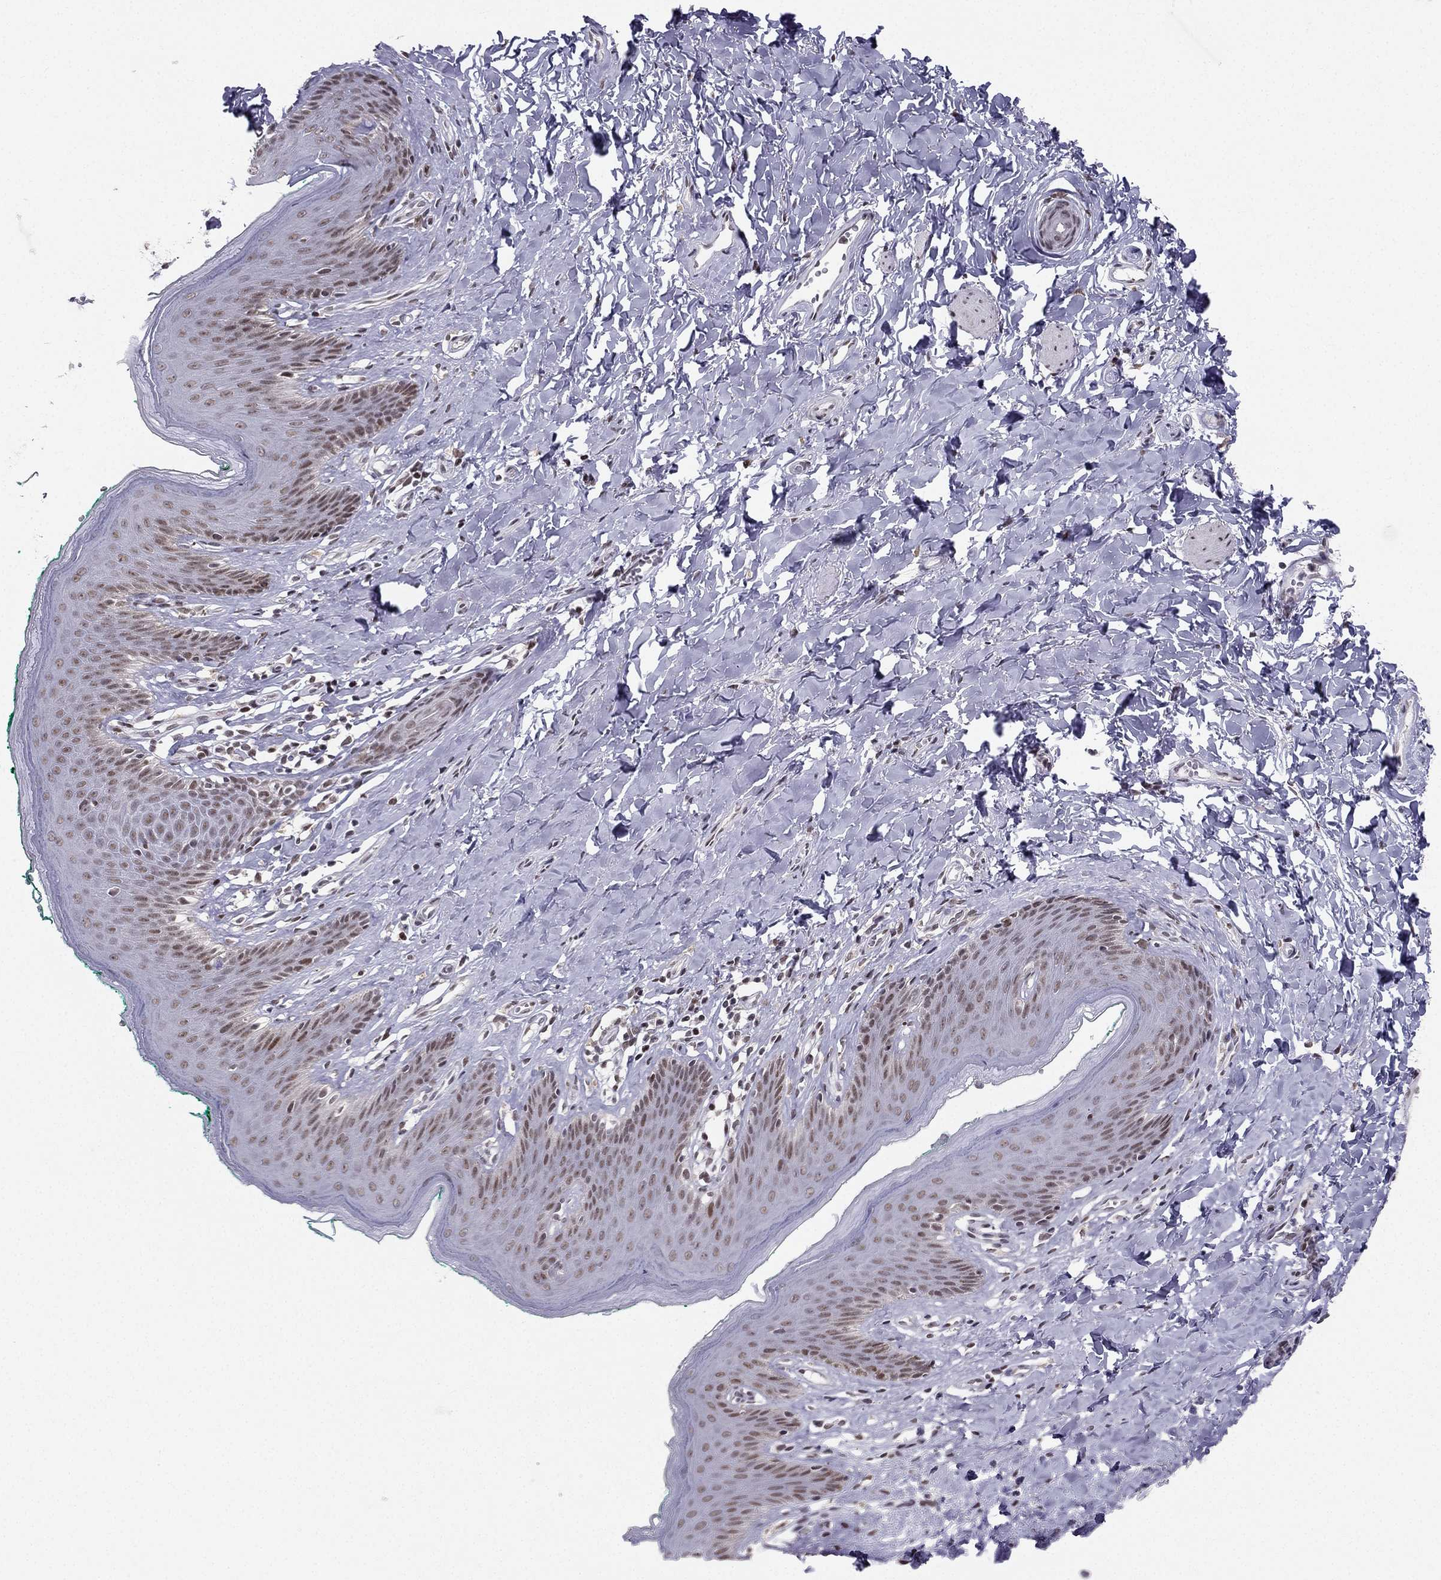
{"staining": {"intensity": "moderate", "quantity": "25%-75%", "location": "nuclear"}, "tissue": "skin", "cell_type": "Epidermal cells", "image_type": "normal", "snomed": [{"axis": "morphology", "description": "Normal tissue, NOS"}, {"axis": "topography", "description": "Vulva"}], "caption": "Brown immunohistochemical staining in benign skin exhibits moderate nuclear positivity in about 25%-75% of epidermal cells.", "gene": "RPRD2", "patient": {"sex": "female", "age": 66}}